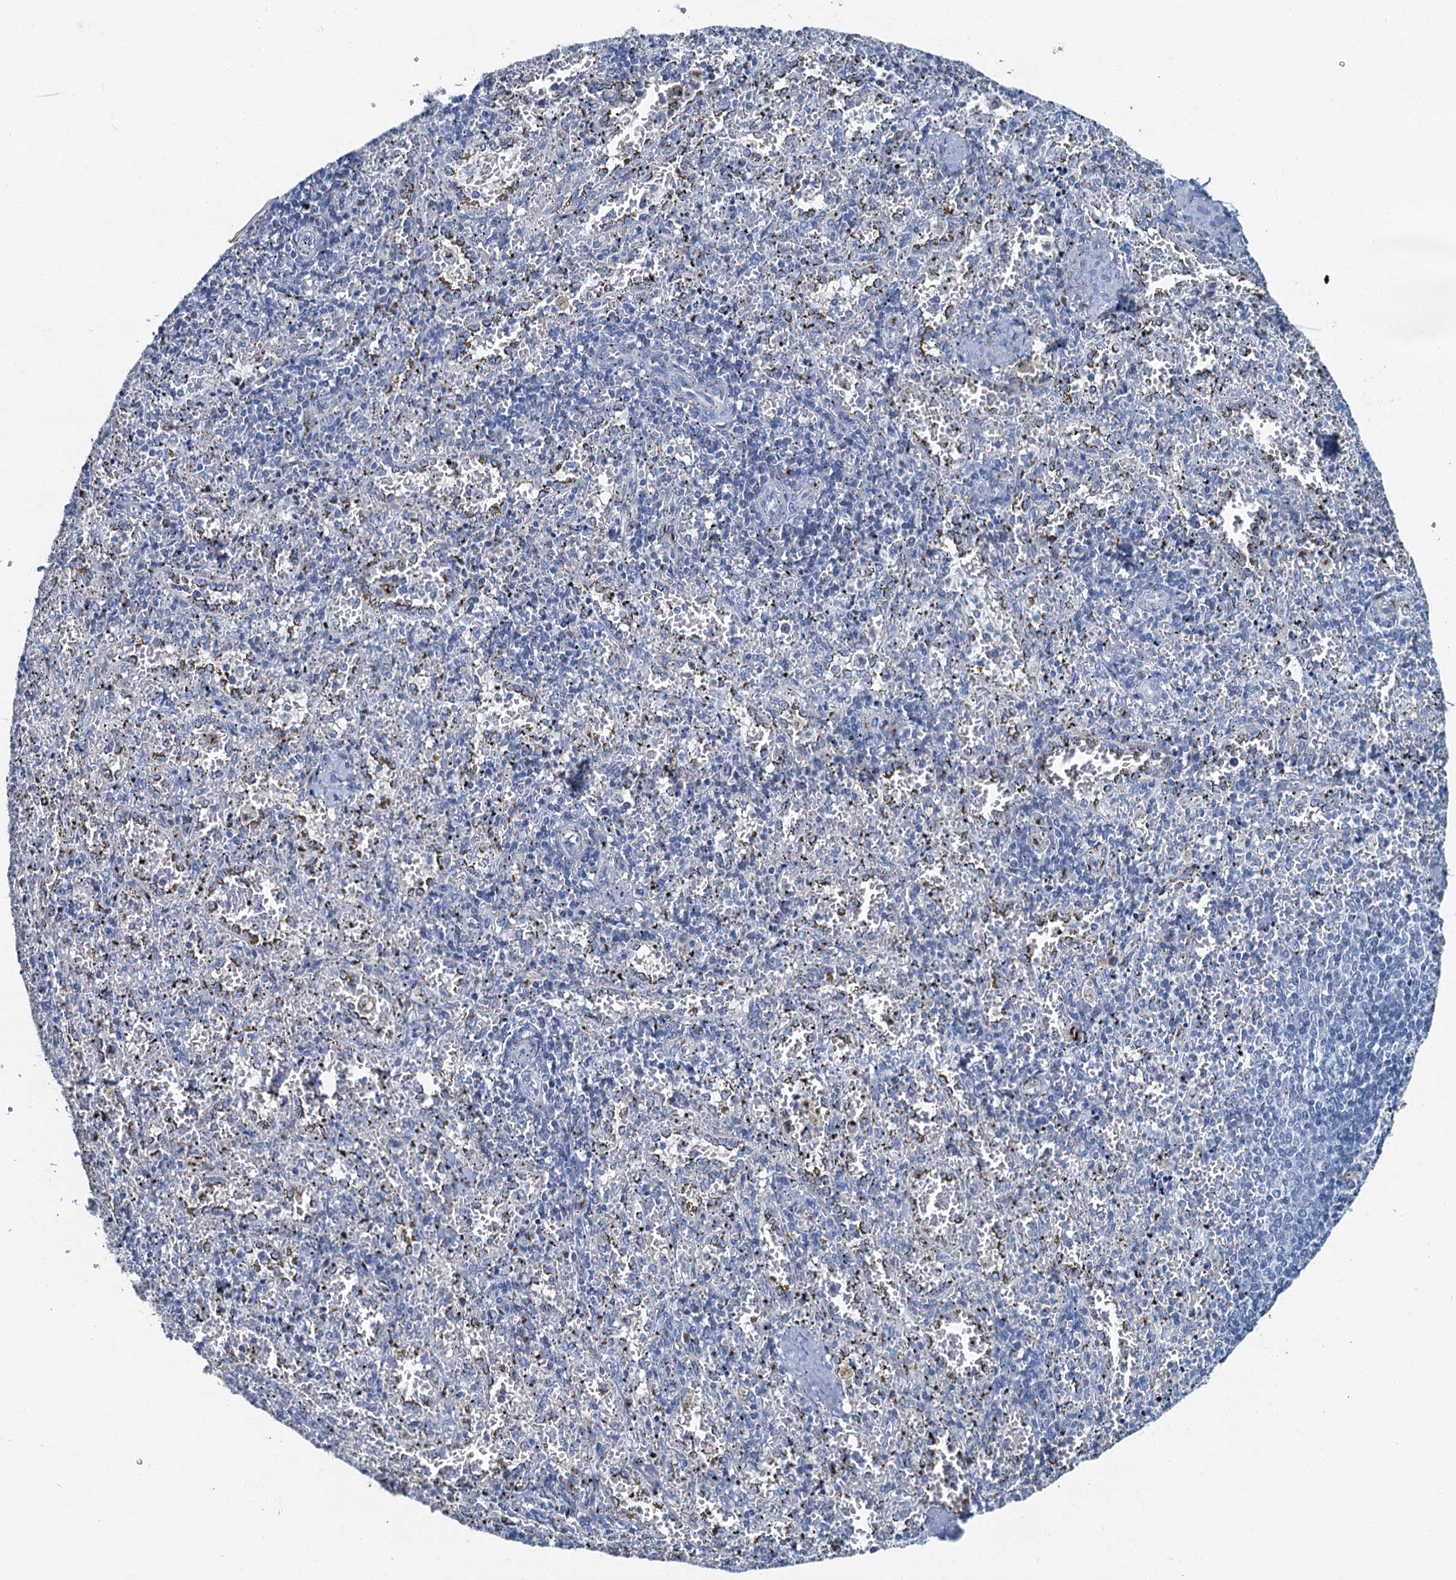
{"staining": {"intensity": "negative", "quantity": "none", "location": "none"}, "tissue": "spleen", "cell_type": "Cells in red pulp", "image_type": "normal", "snomed": [{"axis": "morphology", "description": "Normal tissue, NOS"}, {"axis": "topography", "description": "Spleen"}], "caption": "This is a image of immunohistochemistry staining of benign spleen, which shows no expression in cells in red pulp. (Immunohistochemistry (ihc), brightfield microscopy, high magnification).", "gene": "LYPD3", "patient": {"sex": "male", "age": 11}}